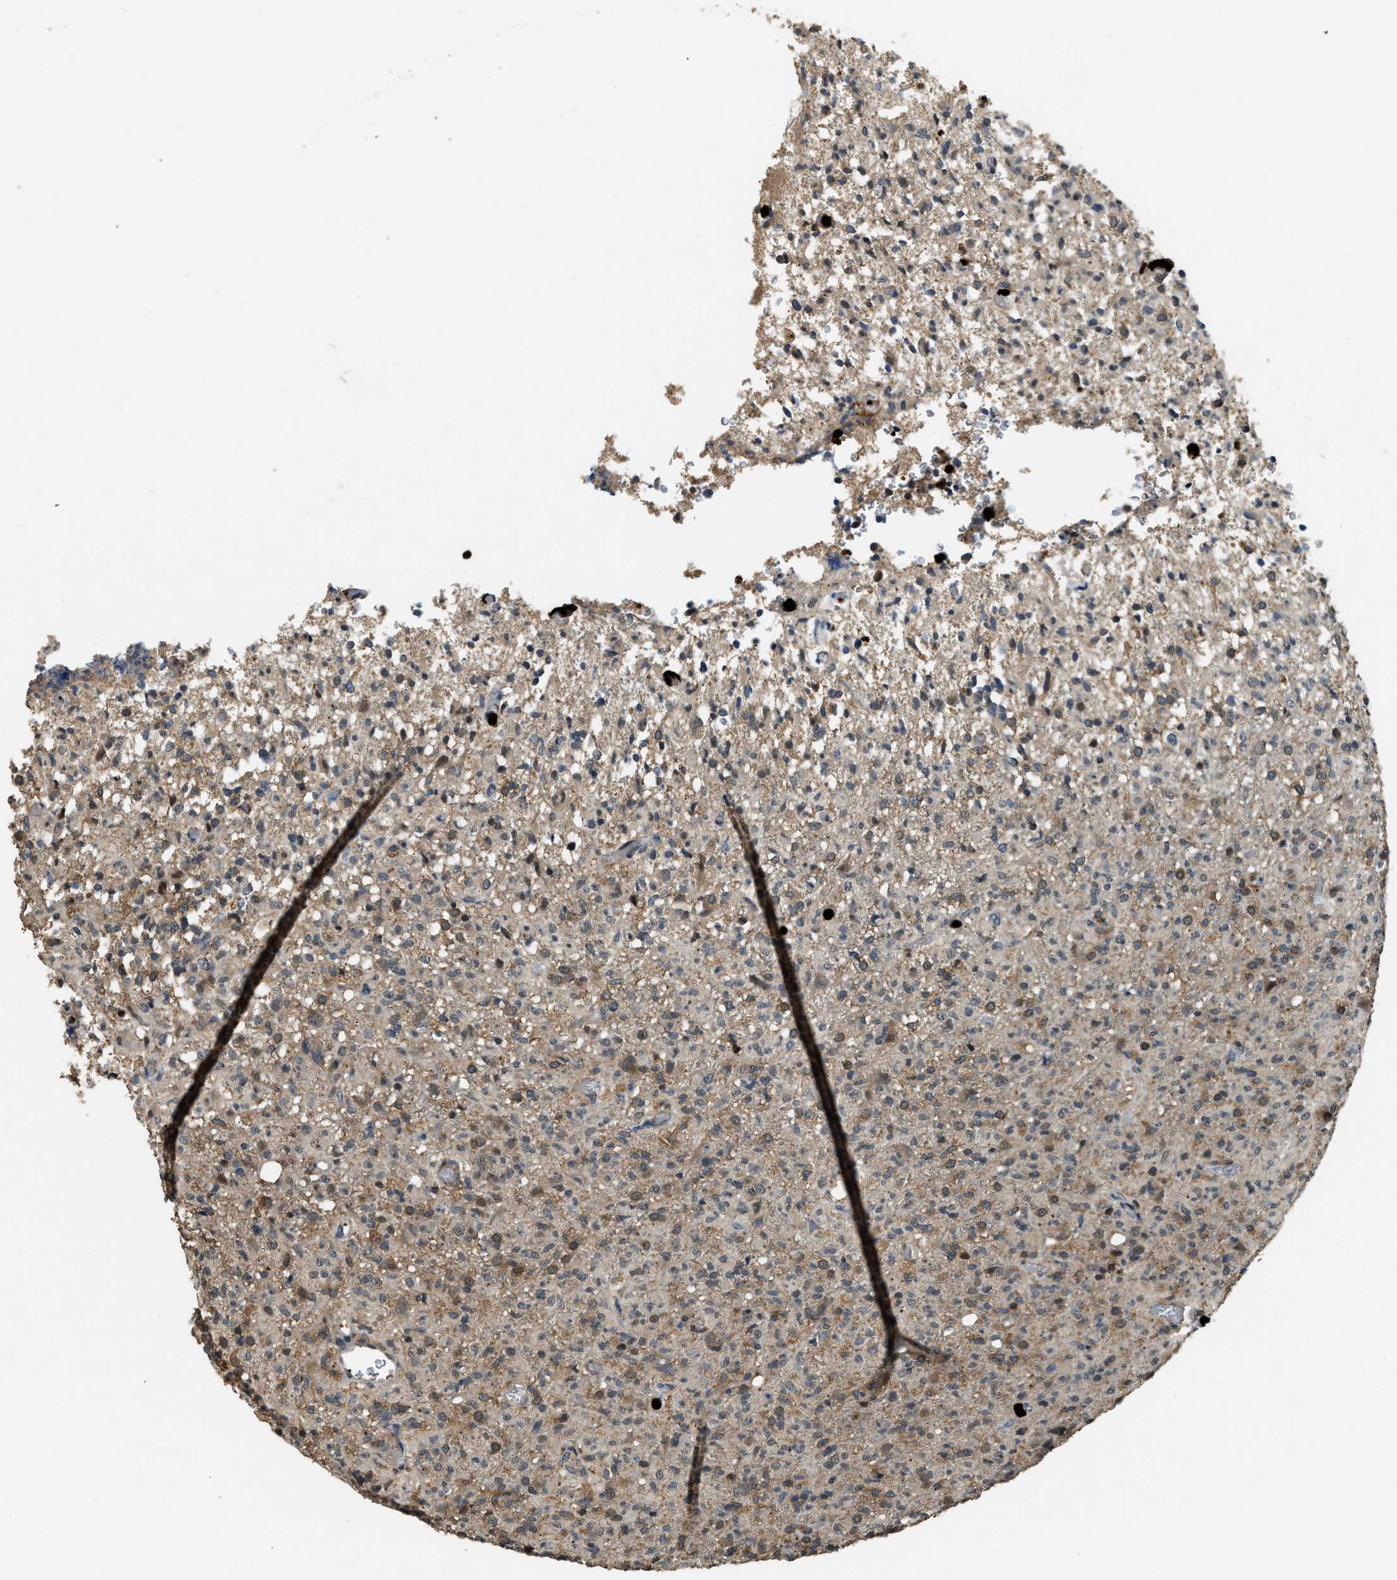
{"staining": {"intensity": "weak", "quantity": ">75%", "location": "cytoplasmic/membranous"}, "tissue": "glioma", "cell_type": "Tumor cells", "image_type": "cancer", "snomed": [{"axis": "morphology", "description": "Glioma, malignant, High grade"}, {"axis": "topography", "description": "Brain"}], "caption": "Immunohistochemical staining of malignant high-grade glioma exhibits low levels of weak cytoplasmic/membranous expression in about >75% of tumor cells. The staining is performed using DAB (3,3'-diaminobenzidine) brown chromogen to label protein expression. The nuclei are counter-stained blue using hematoxylin.", "gene": "RNF141", "patient": {"sex": "female", "age": 57}}